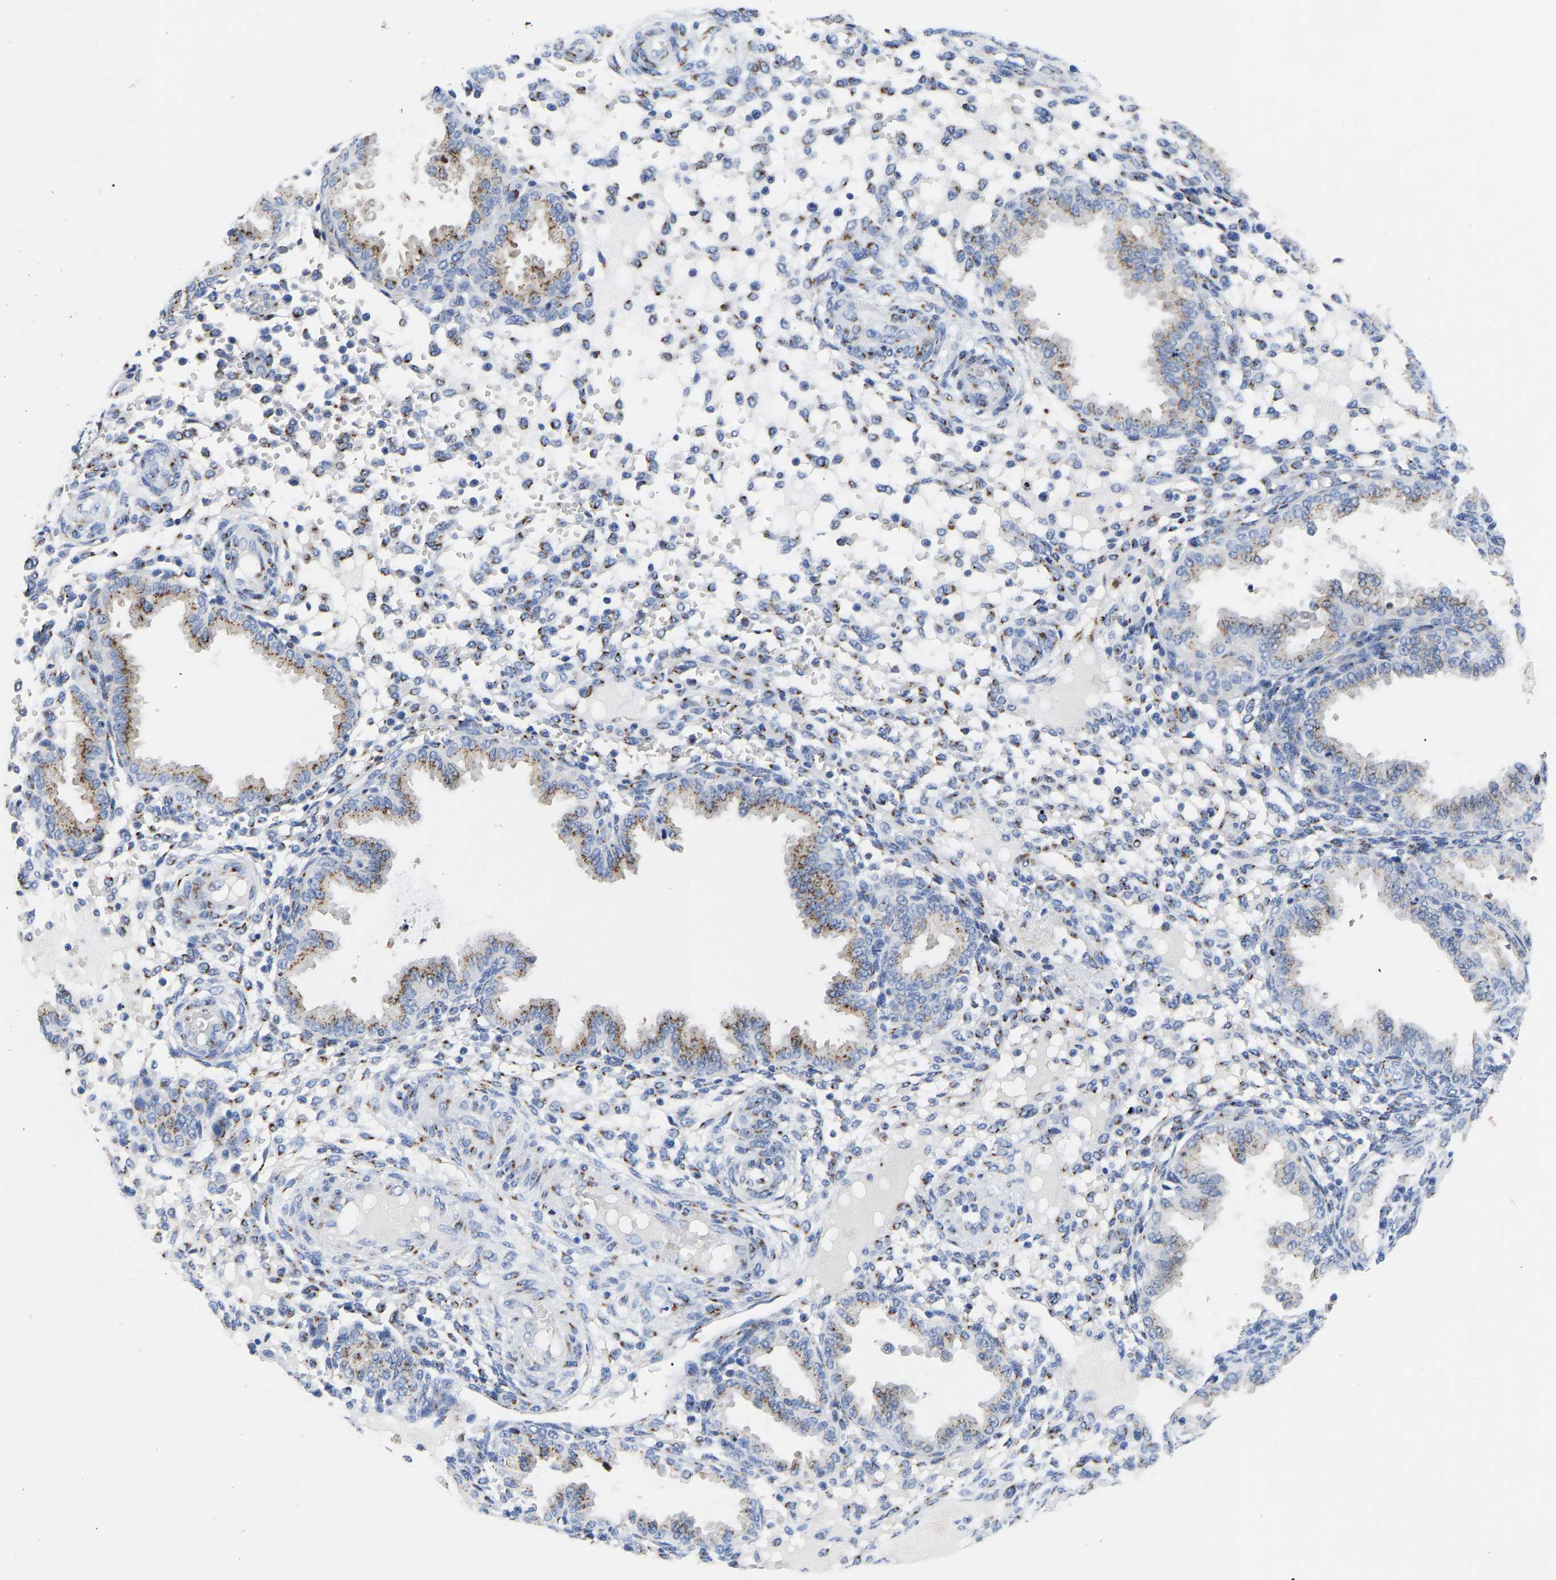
{"staining": {"intensity": "moderate", "quantity": "25%-75%", "location": "cytoplasmic/membranous"}, "tissue": "endometrium", "cell_type": "Cells in endometrial stroma", "image_type": "normal", "snomed": [{"axis": "morphology", "description": "Normal tissue, NOS"}, {"axis": "topography", "description": "Endometrium"}], "caption": "Human endometrium stained for a protein (brown) reveals moderate cytoplasmic/membranous positive positivity in about 25%-75% of cells in endometrial stroma.", "gene": "TMEM87A", "patient": {"sex": "female", "age": 33}}